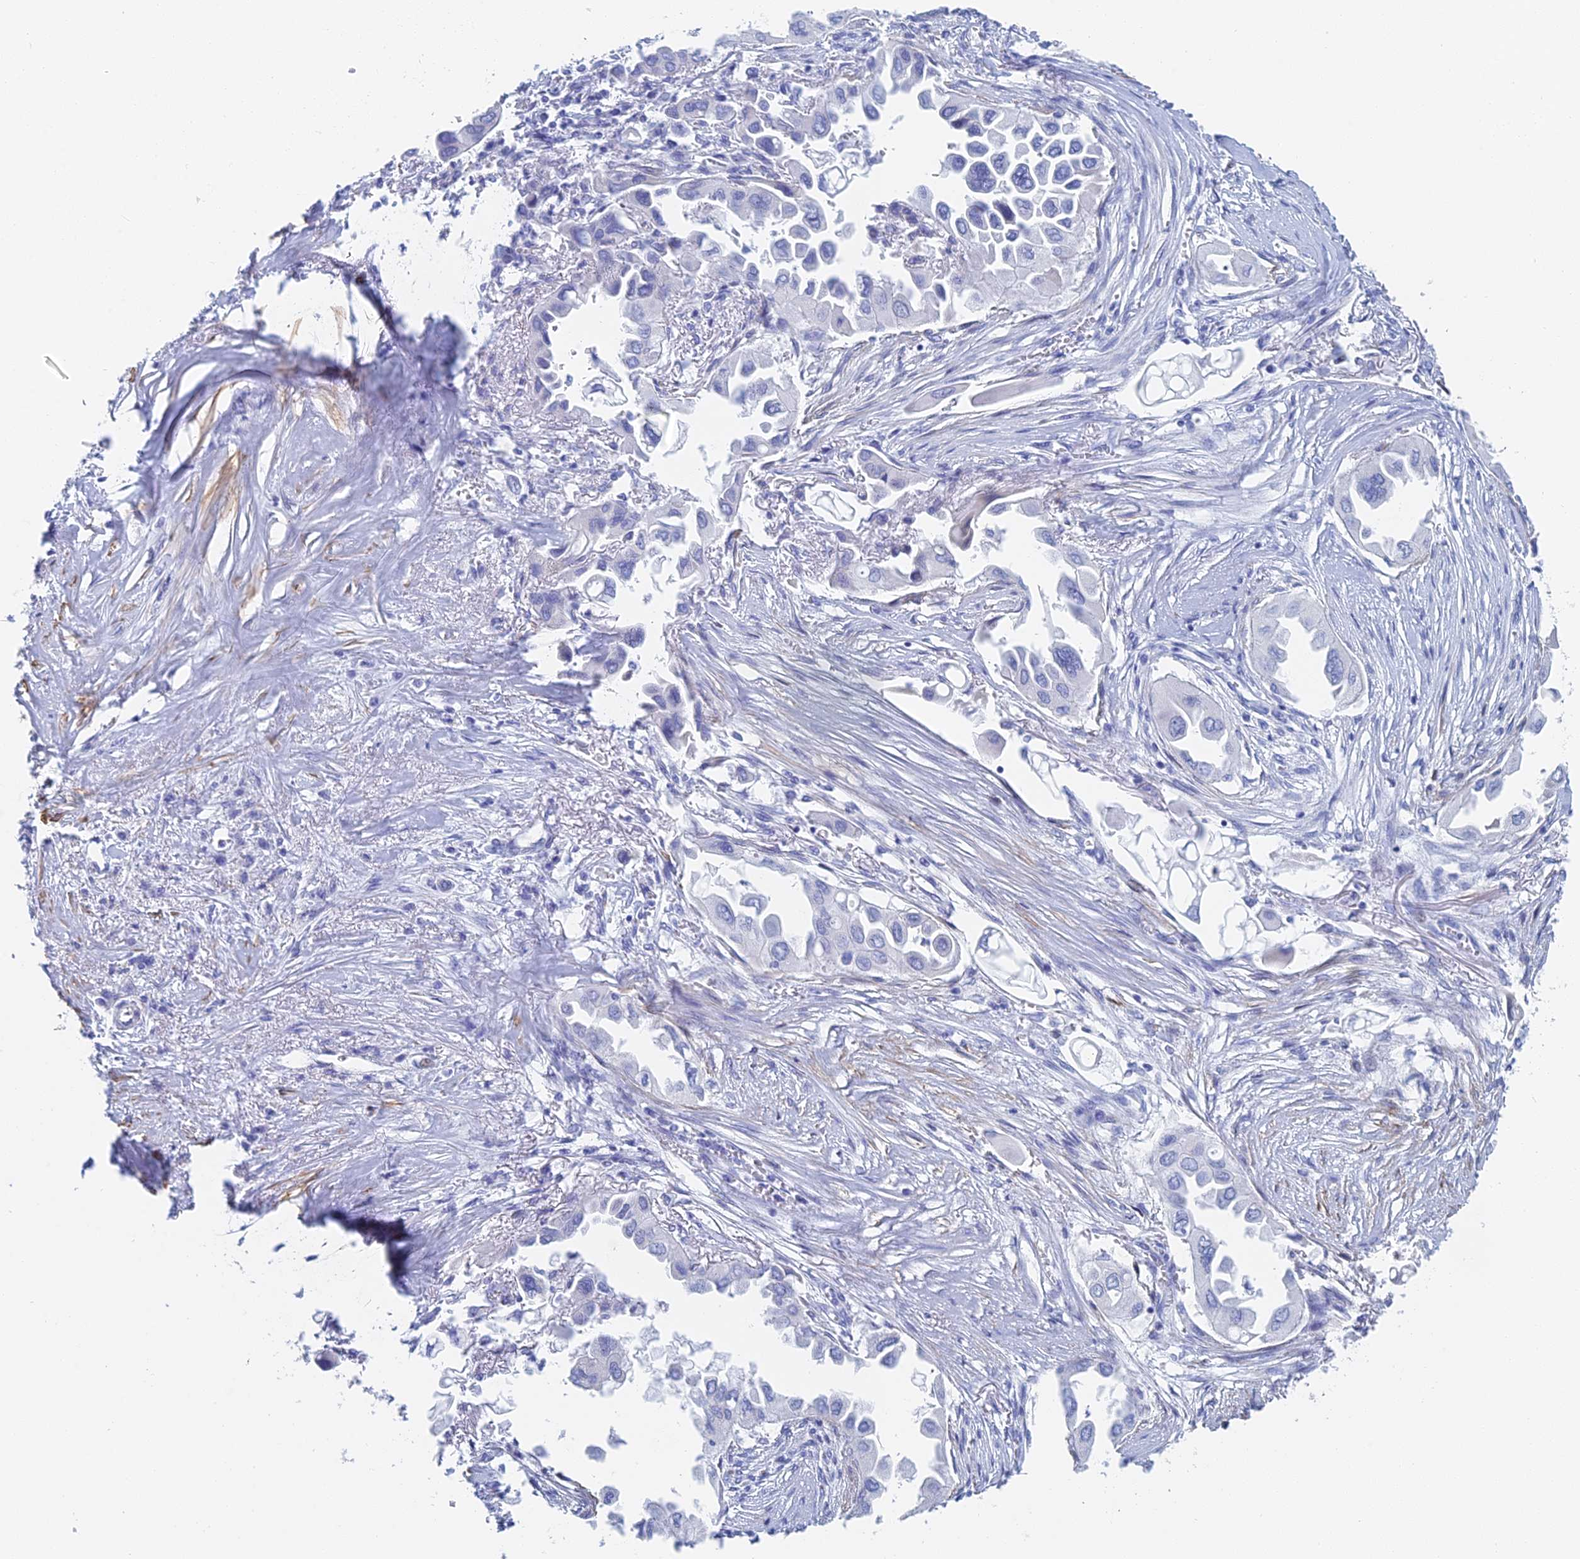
{"staining": {"intensity": "negative", "quantity": "none", "location": "none"}, "tissue": "lung cancer", "cell_type": "Tumor cells", "image_type": "cancer", "snomed": [{"axis": "morphology", "description": "Adenocarcinoma, NOS"}, {"axis": "topography", "description": "Lung"}], "caption": "Protein analysis of lung cancer (adenocarcinoma) reveals no significant positivity in tumor cells.", "gene": "KCNK18", "patient": {"sex": "female", "age": 76}}